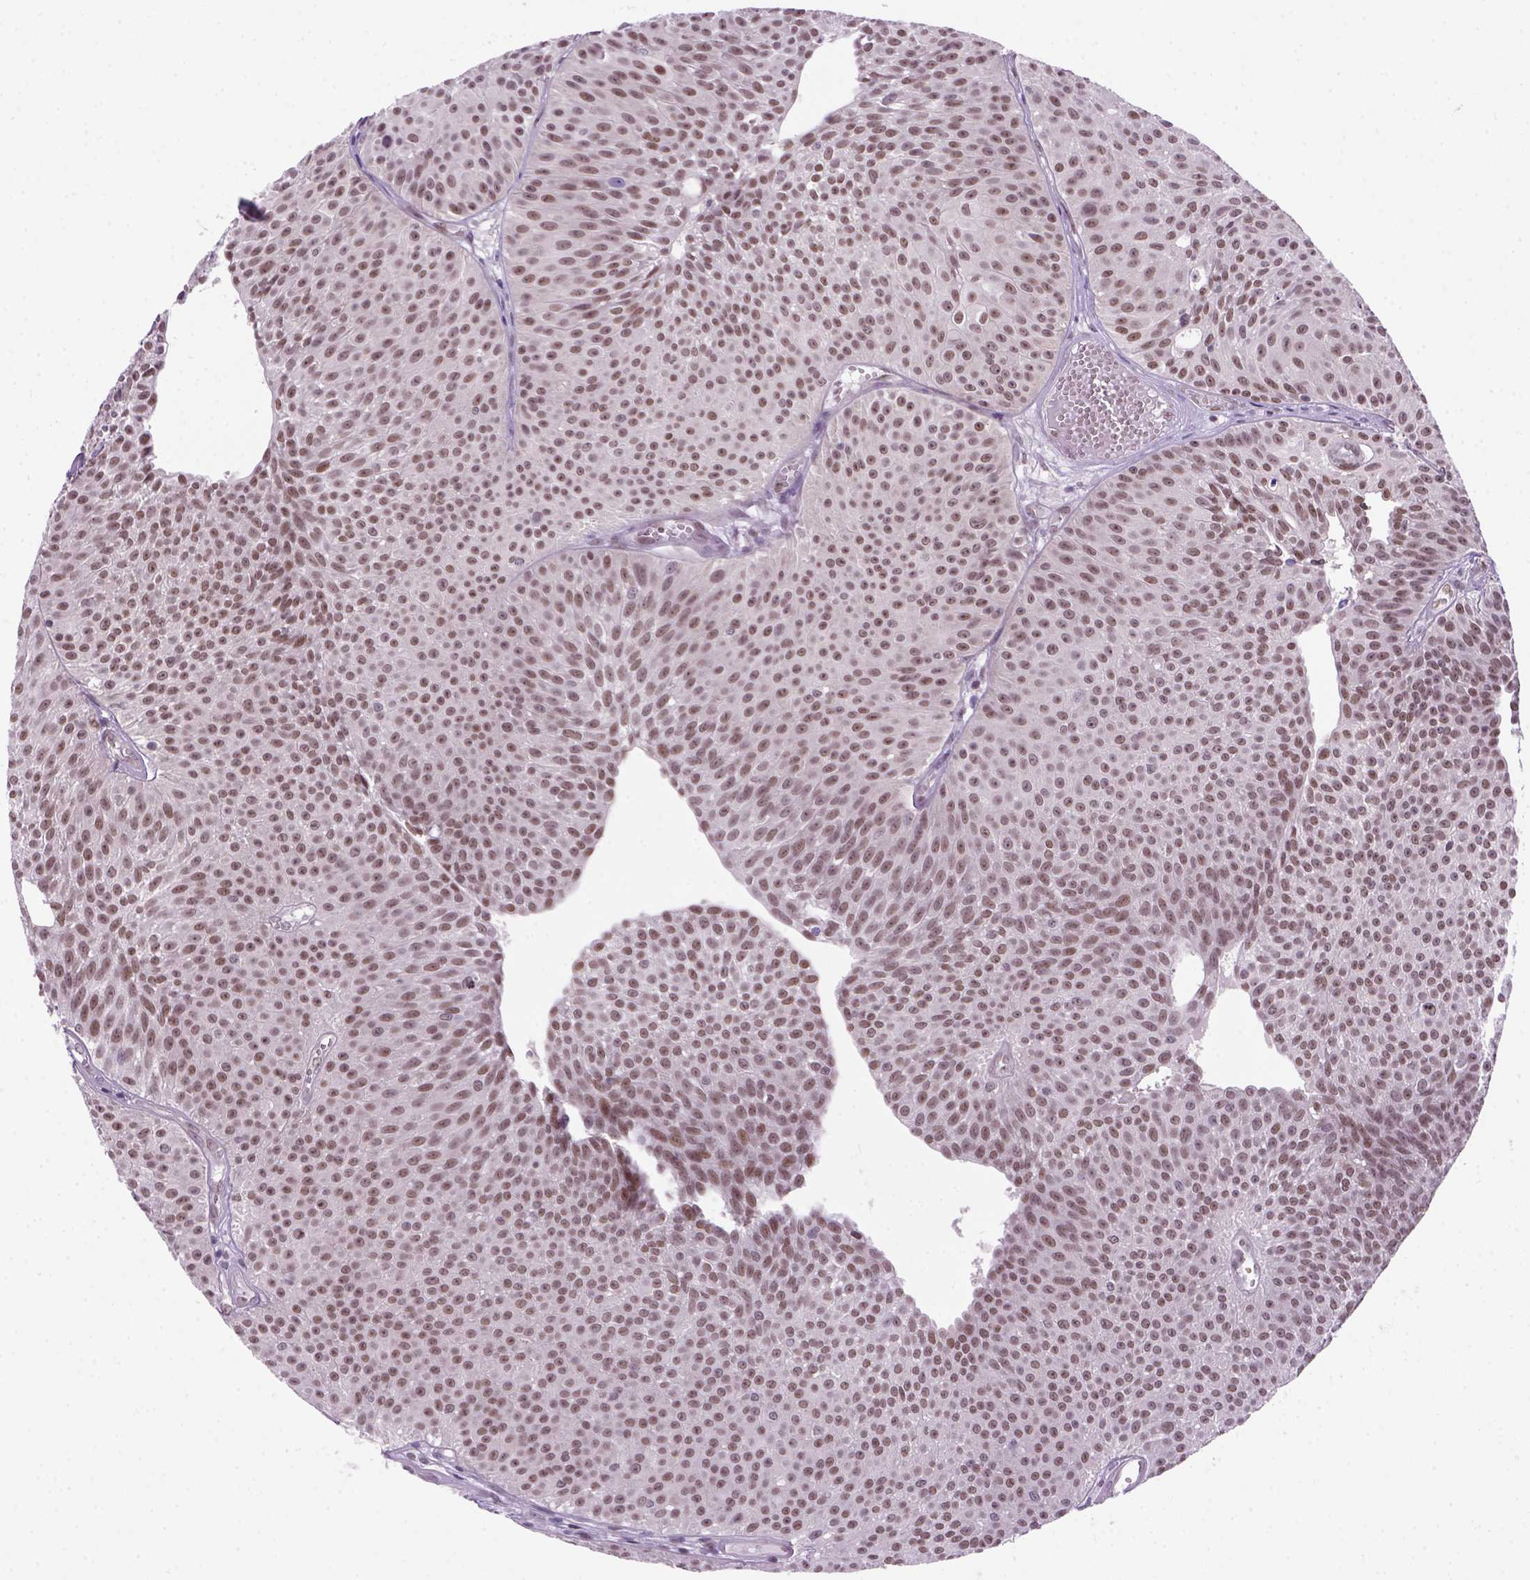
{"staining": {"intensity": "moderate", "quantity": ">75%", "location": "nuclear"}, "tissue": "urothelial cancer", "cell_type": "Tumor cells", "image_type": "cancer", "snomed": [{"axis": "morphology", "description": "Urothelial carcinoma, Low grade"}, {"axis": "topography", "description": "Urinary bladder"}], "caption": "Low-grade urothelial carcinoma was stained to show a protein in brown. There is medium levels of moderate nuclear positivity in about >75% of tumor cells. The protein of interest is shown in brown color, while the nuclei are stained blue.", "gene": "MGMT", "patient": {"sex": "male", "age": 63}}